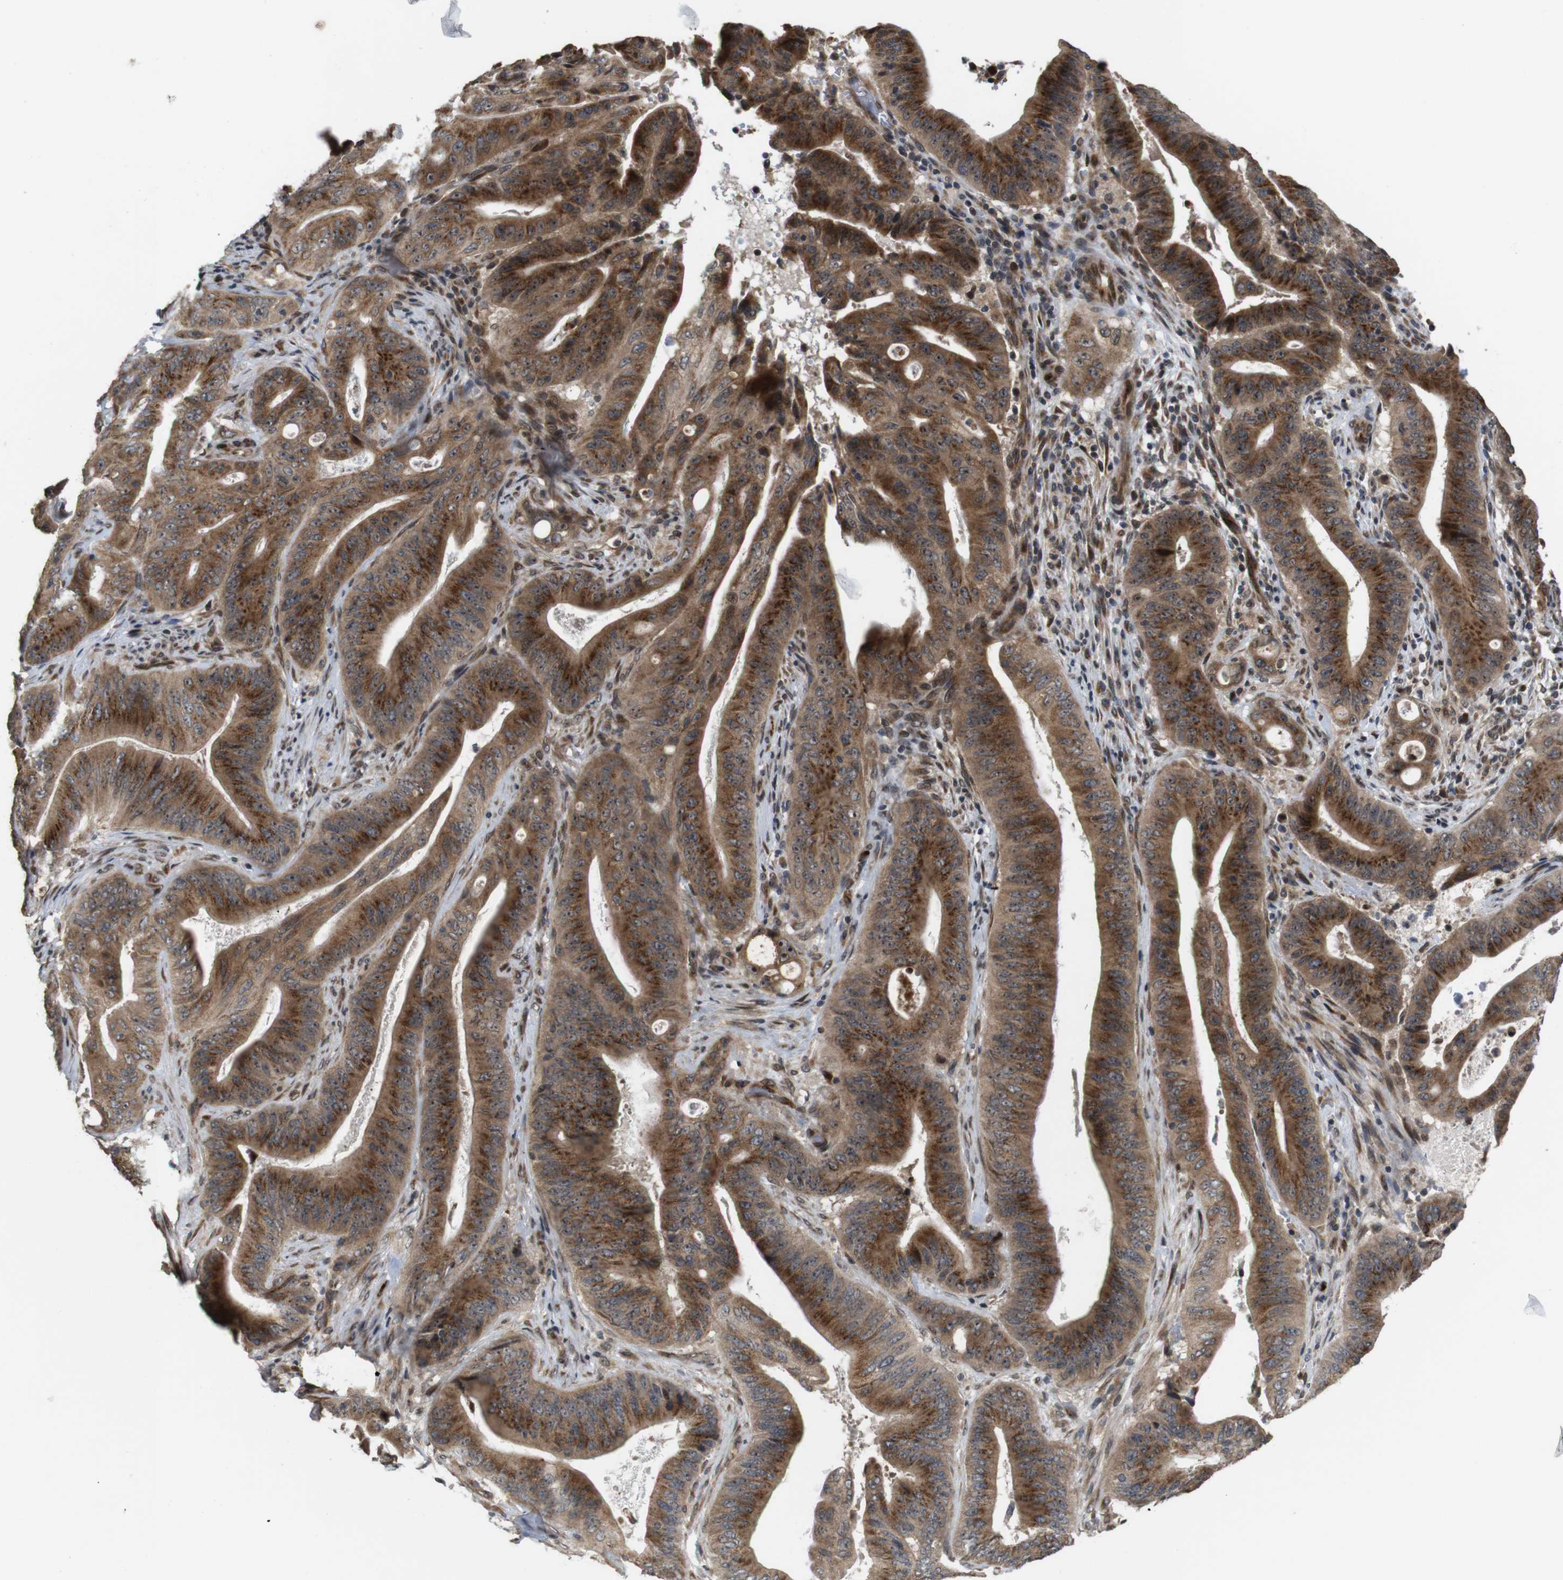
{"staining": {"intensity": "moderate", "quantity": ">75%", "location": "cytoplasmic/membranous,nuclear"}, "tissue": "pancreatic cancer", "cell_type": "Tumor cells", "image_type": "cancer", "snomed": [{"axis": "morphology", "description": "Normal tissue, NOS"}, {"axis": "topography", "description": "Lymph node"}], "caption": "A medium amount of moderate cytoplasmic/membranous and nuclear staining is appreciated in about >75% of tumor cells in pancreatic cancer tissue.", "gene": "EFCAB14", "patient": {"sex": "male", "age": 62}}